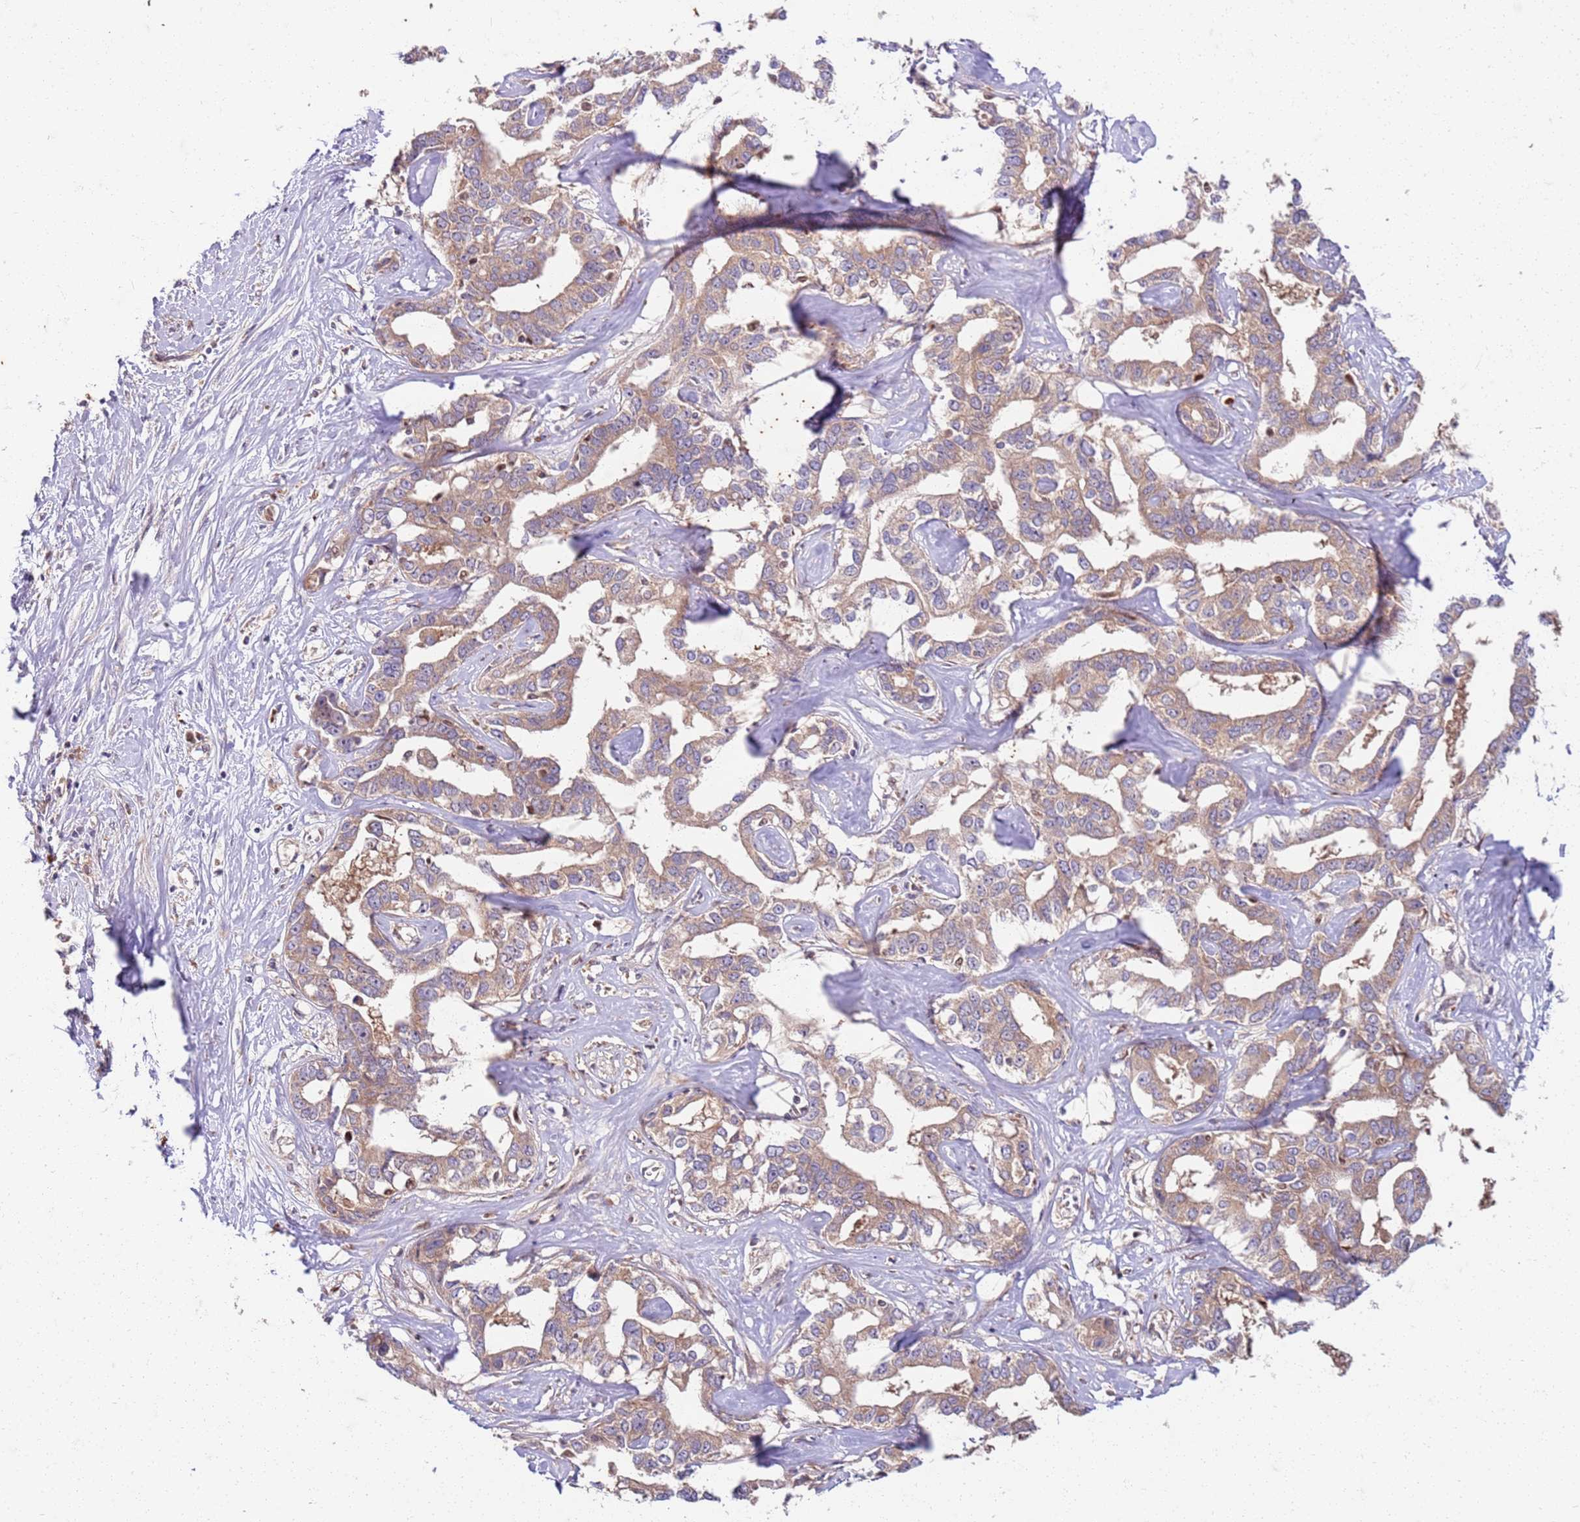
{"staining": {"intensity": "weak", "quantity": ">75%", "location": "cytoplasmic/membranous"}, "tissue": "liver cancer", "cell_type": "Tumor cells", "image_type": "cancer", "snomed": [{"axis": "morphology", "description": "Cholangiocarcinoma"}, {"axis": "topography", "description": "Liver"}], "caption": "Protein staining exhibits weak cytoplasmic/membranous staining in approximately >75% of tumor cells in liver cancer.", "gene": "OSBP", "patient": {"sex": "male", "age": 59}}